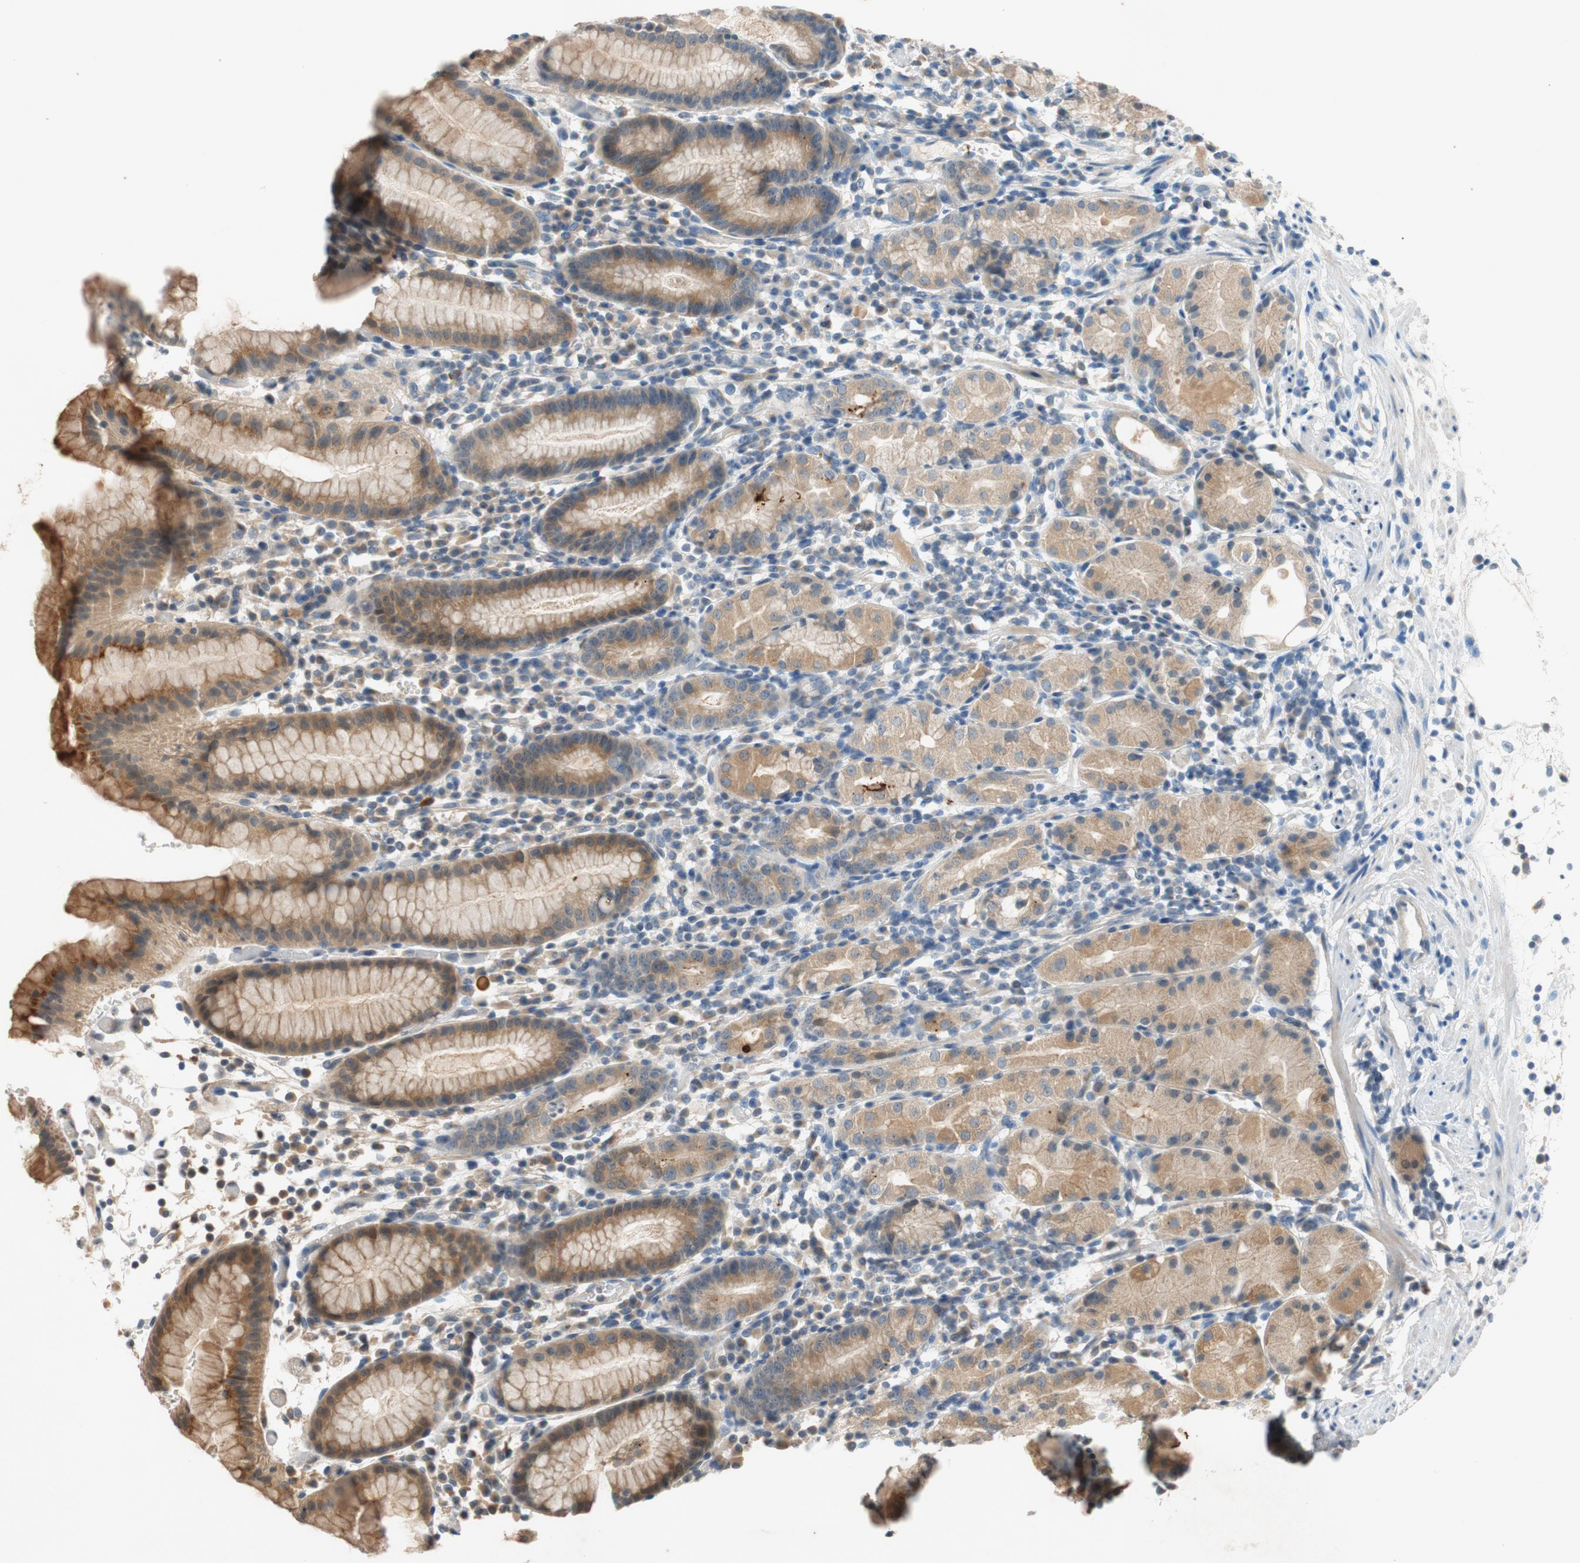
{"staining": {"intensity": "moderate", "quantity": "25%-75%", "location": "cytoplasmic/membranous"}, "tissue": "stomach", "cell_type": "Glandular cells", "image_type": "normal", "snomed": [{"axis": "morphology", "description": "Normal tissue, NOS"}, {"axis": "topography", "description": "Stomach"}, {"axis": "topography", "description": "Stomach, lower"}], "caption": "Immunohistochemical staining of benign human stomach displays medium levels of moderate cytoplasmic/membranous positivity in approximately 25%-75% of glandular cells.", "gene": "ATP2C1", "patient": {"sex": "female", "age": 75}}